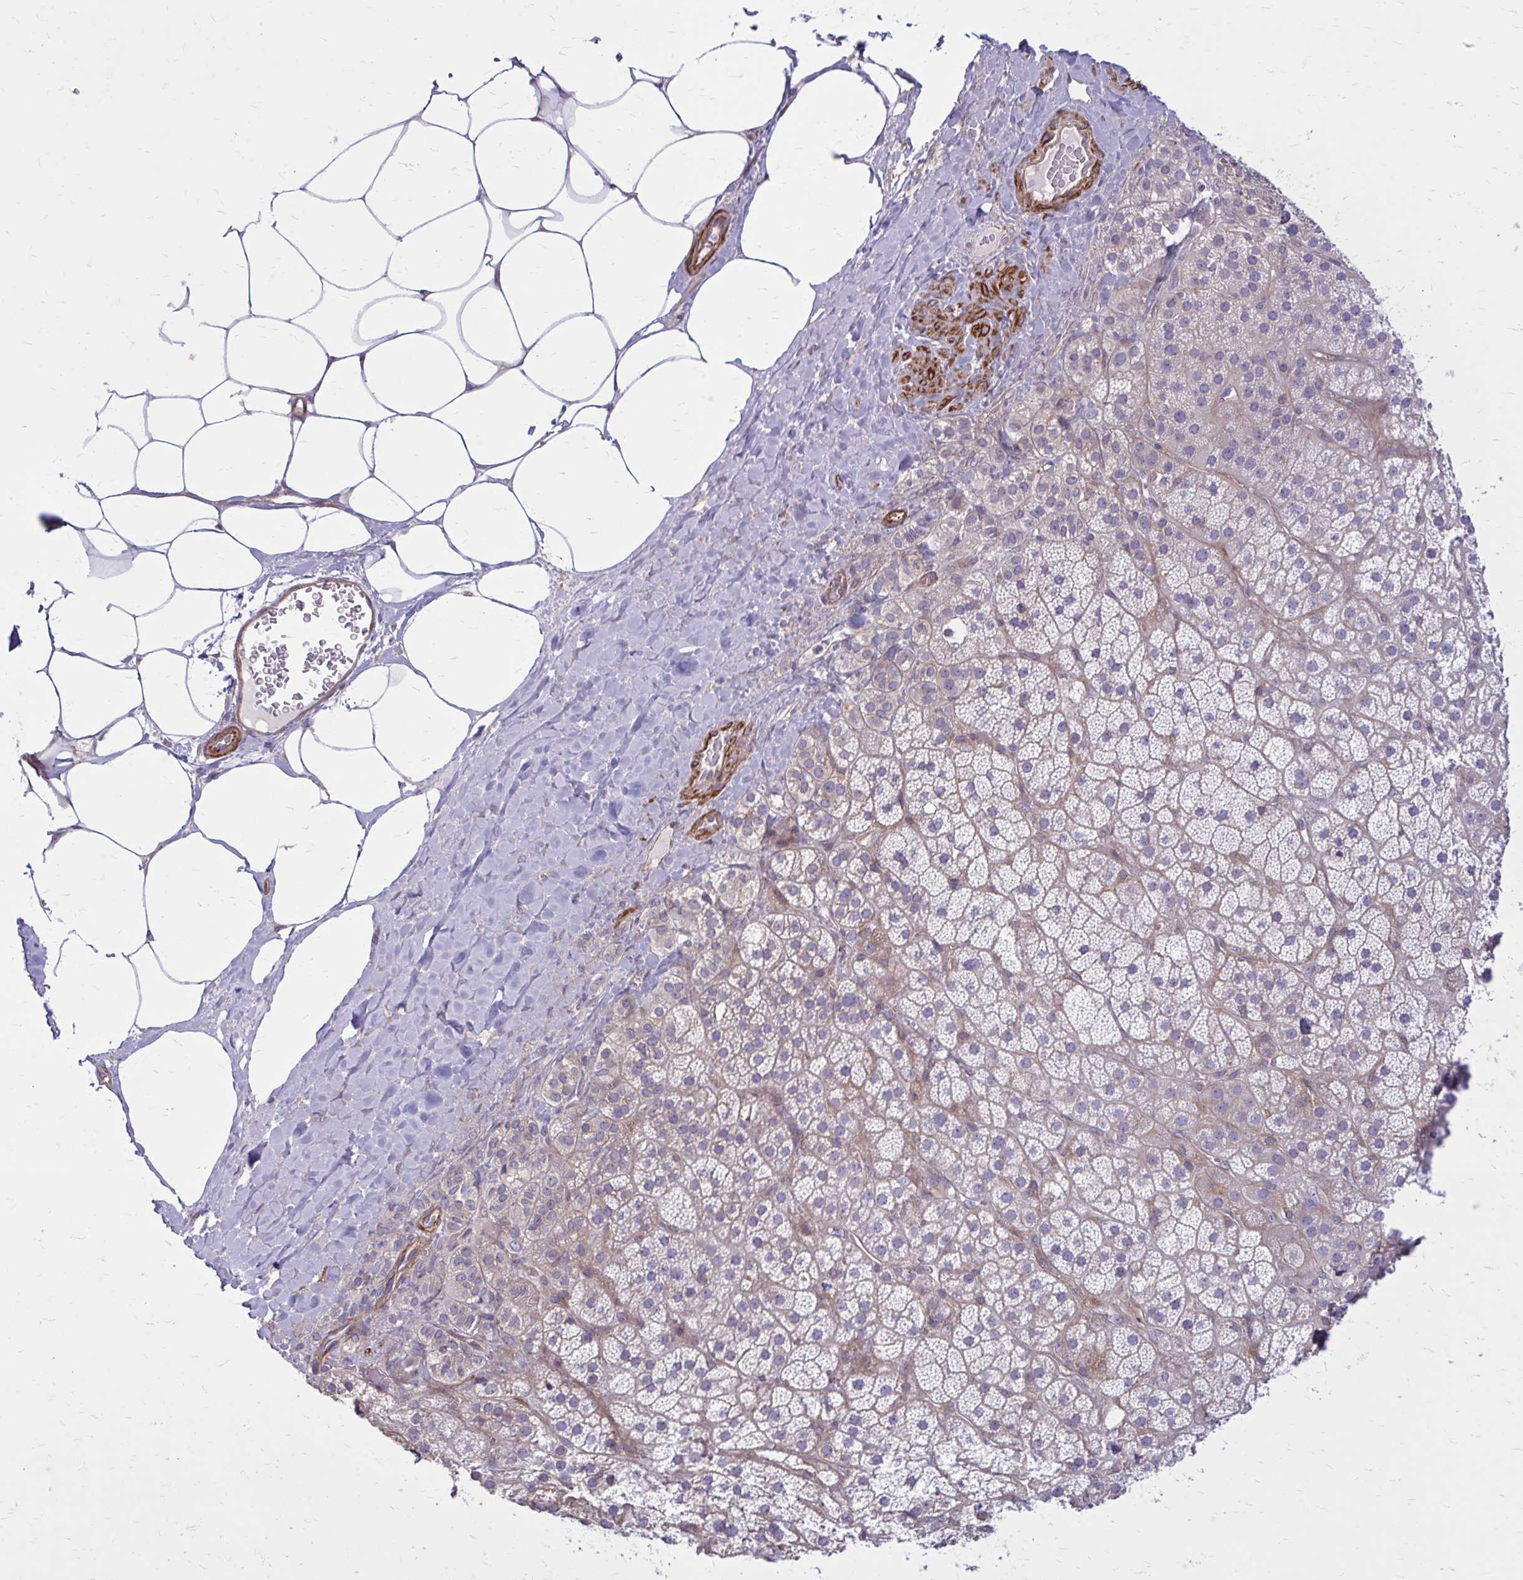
{"staining": {"intensity": "moderate", "quantity": "25%-75%", "location": "cytoplasmic/membranous"}, "tissue": "adrenal gland", "cell_type": "Glandular cells", "image_type": "normal", "snomed": [{"axis": "morphology", "description": "Normal tissue, NOS"}, {"axis": "topography", "description": "Adrenal gland"}], "caption": "Immunohistochemistry micrograph of normal adrenal gland: adrenal gland stained using IHC demonstrates medium levels of moderate protein expression localized specifically in the cytoplasmic/membranous of glandular cells, appearing as a cytoplasmic/membranous brown color.", "gene": "FAP", "patient": {"sex": "male", "age": 57}}